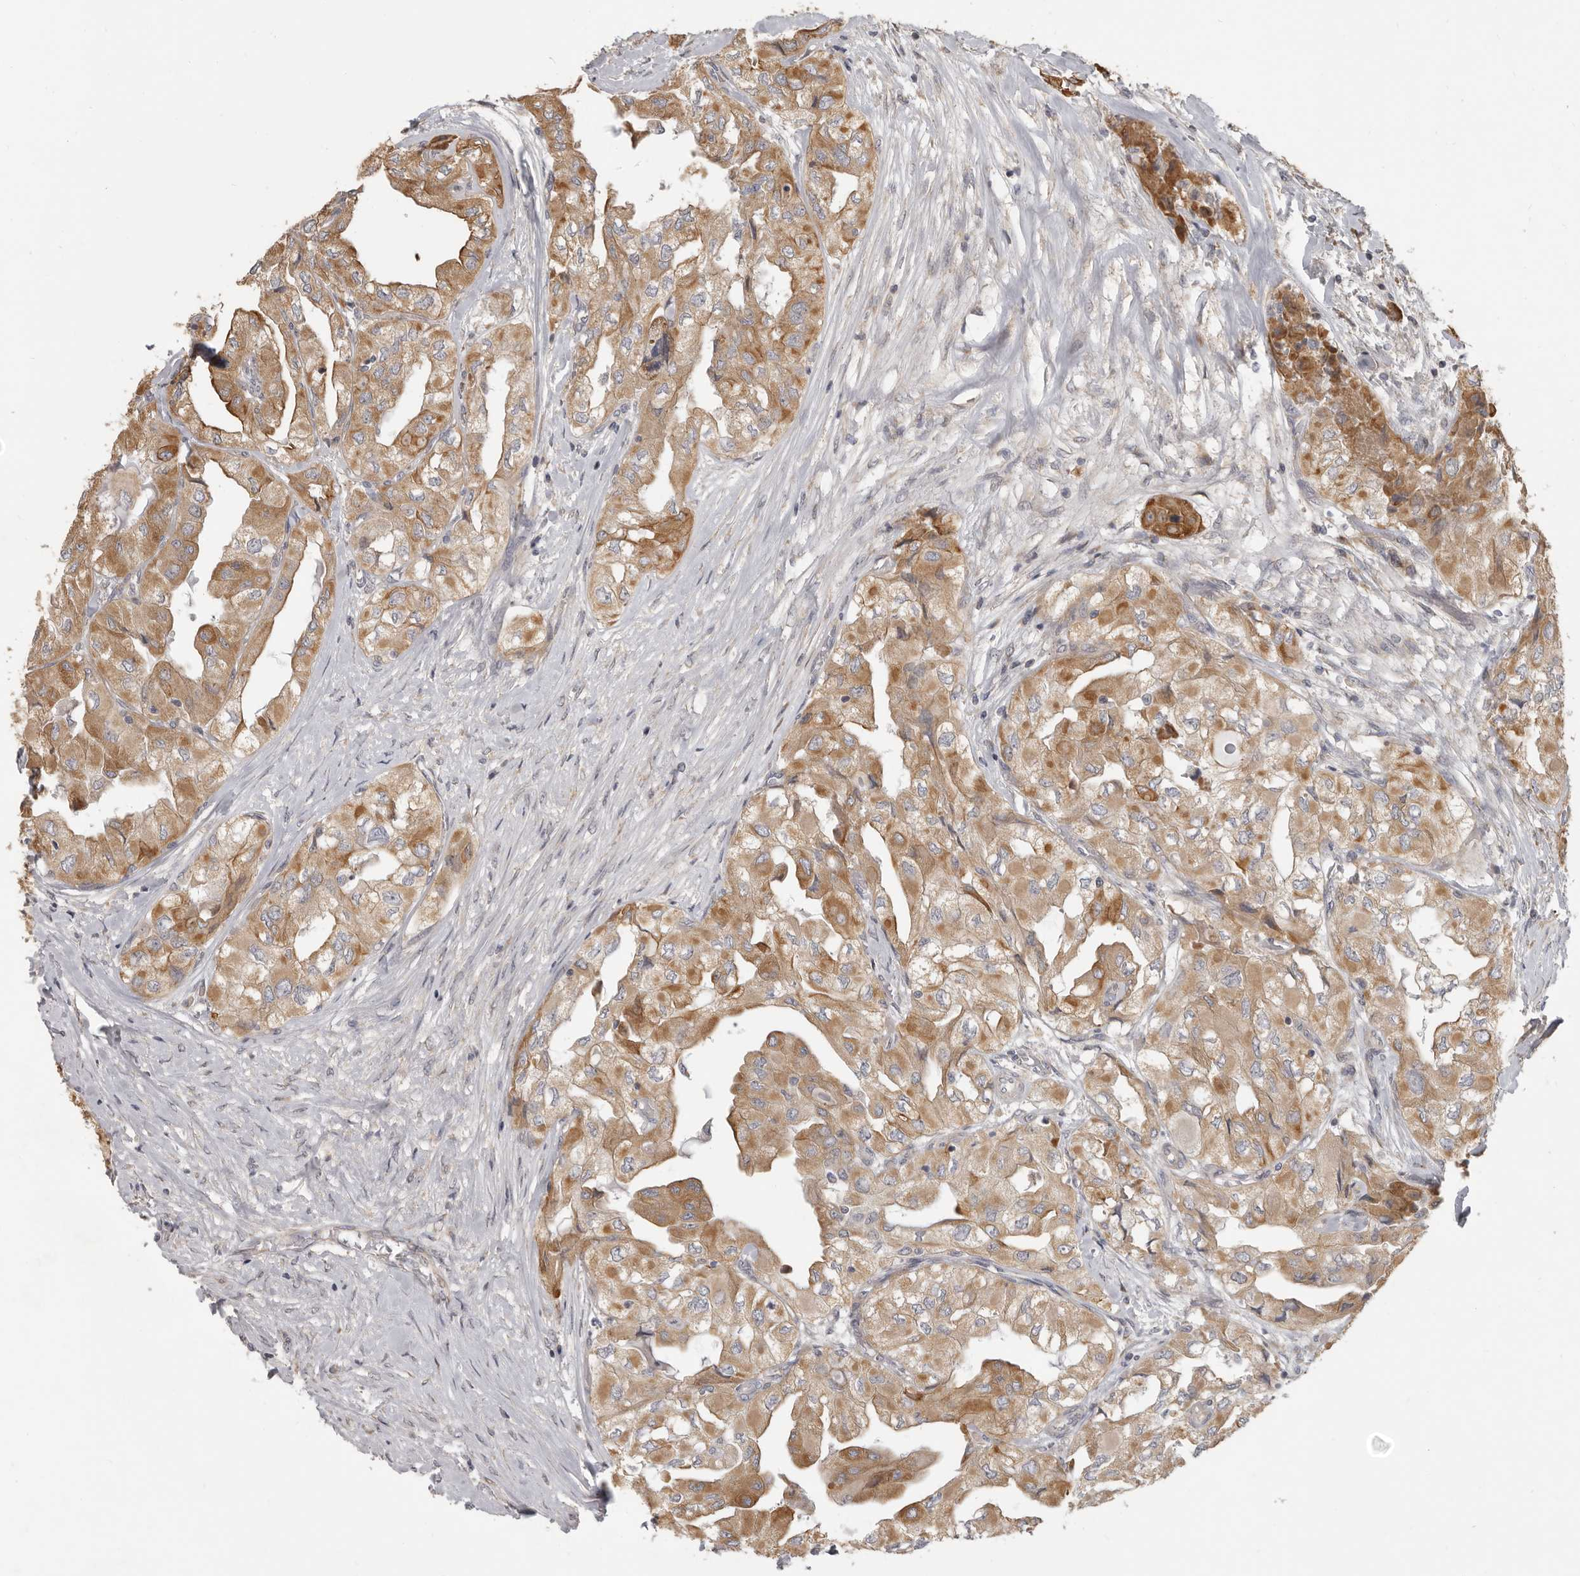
{"staining": {"intensity": "moderate", "quantity": ">75%", "location": "cytoplasmic/membranous"}, "tissue": "thyroid cancer", "cell_type": "Tumor cells", "image_type": "cancer", "snomed": [{"axis": "morphology", "description": "Papillary adenocarcinoma, NOS"}, {"axis": "topography", "description": "Thyroid gland"}], "caption": "Protein expression by immunohistochemistry displays moderate cytoplasmic/membranous positivity in approximately >75% of tumor cells in thyroid papillary adenocarcinoma.", "gene": "UNK", "patient": {"sex": "female", "age": 59}}